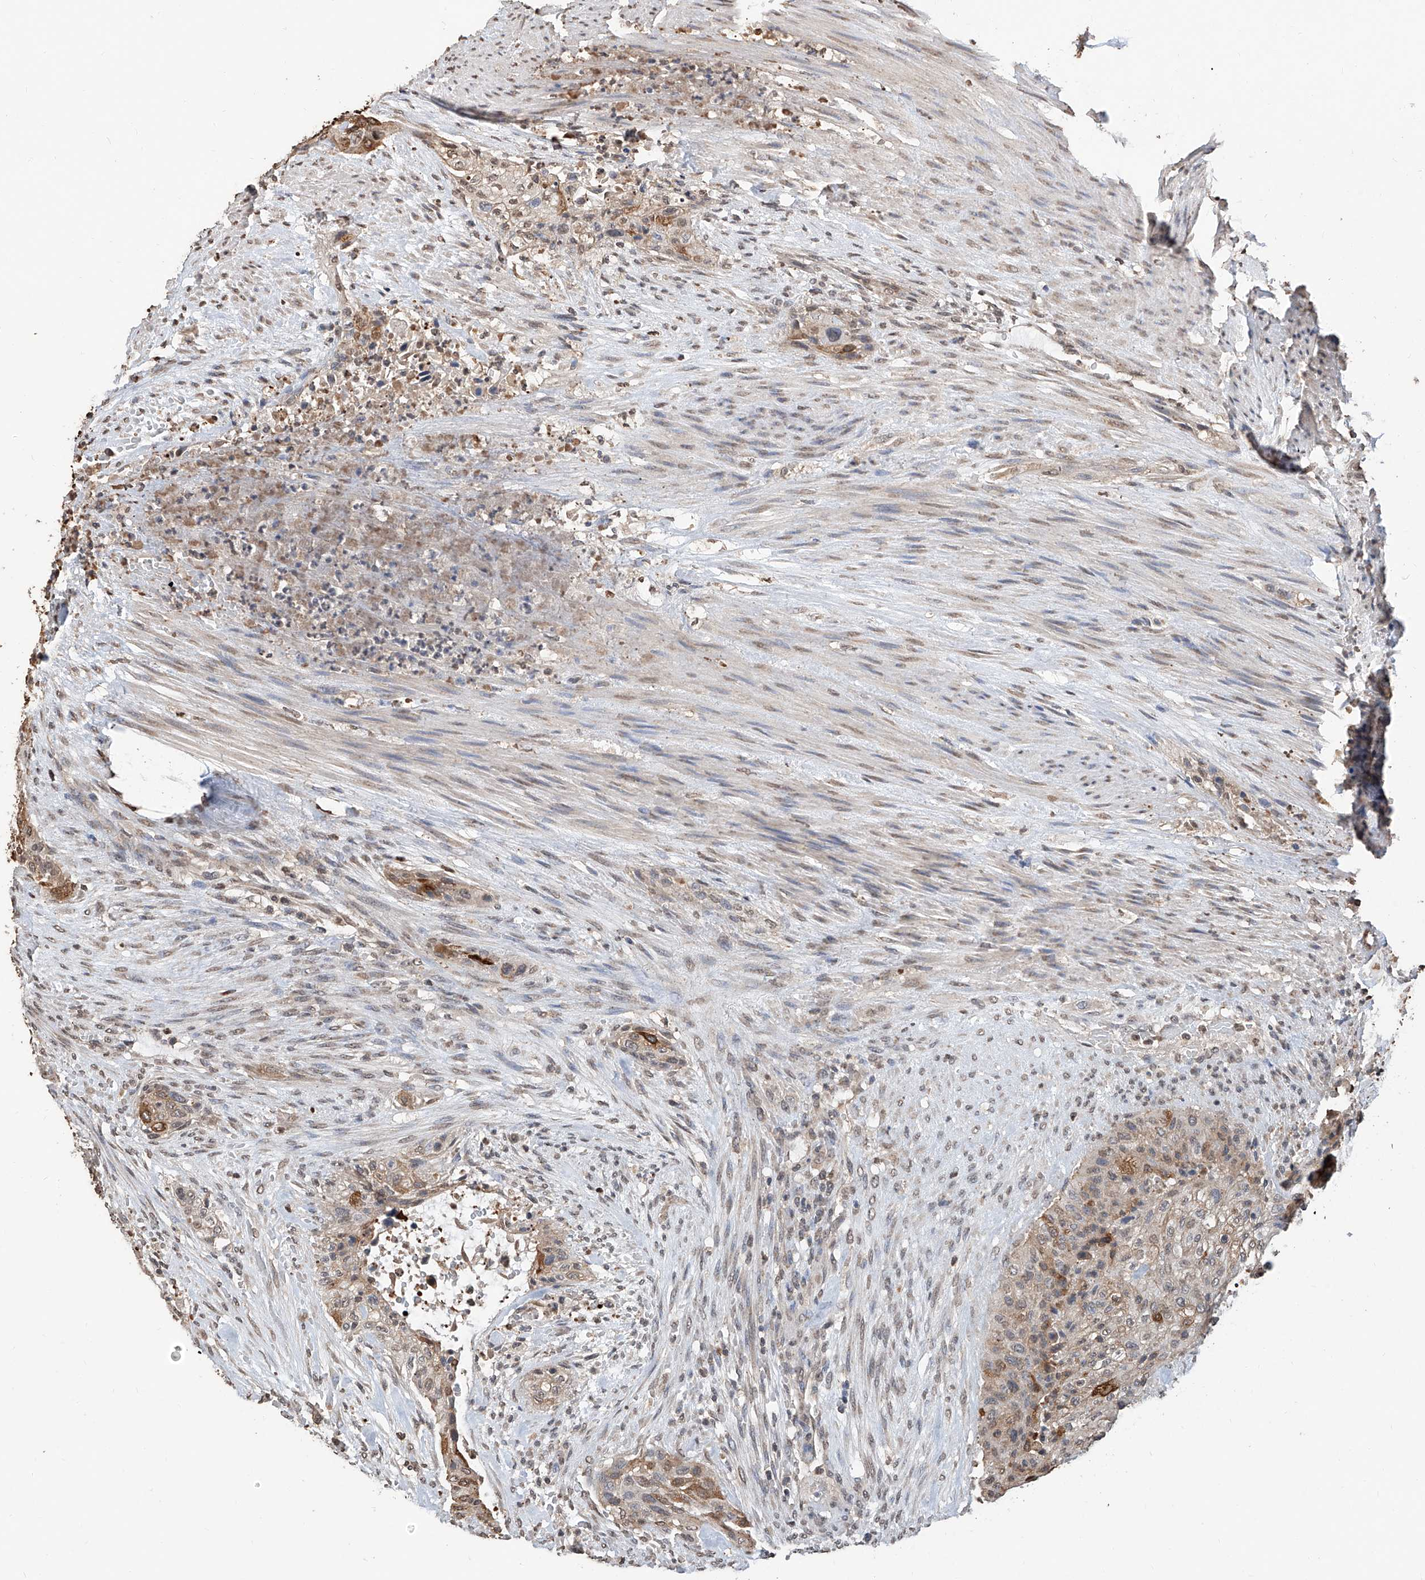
{"staining": {"intensity": "moderate", "quantity": "<25%", "location": "cytoplasmic/membranous"}, "tissue": "urothelial cancer", "cell_type": "Tumor cells", "image_type": "cancer", "snomed": [{"axis": "morphology", "description": "Urothelial carcinoma, High grade"}, {"axis": "topography", "description": "Urinary bladder"}], "caption": "Urothelial carcinoma (high-grade) was stained to show a protein in brown. There is low levels of moderate cytoplasmic/membranous staining in about <25% of tumor cells.", "gene": "RP9", "patient": {"sex": "male", "age": 35}}